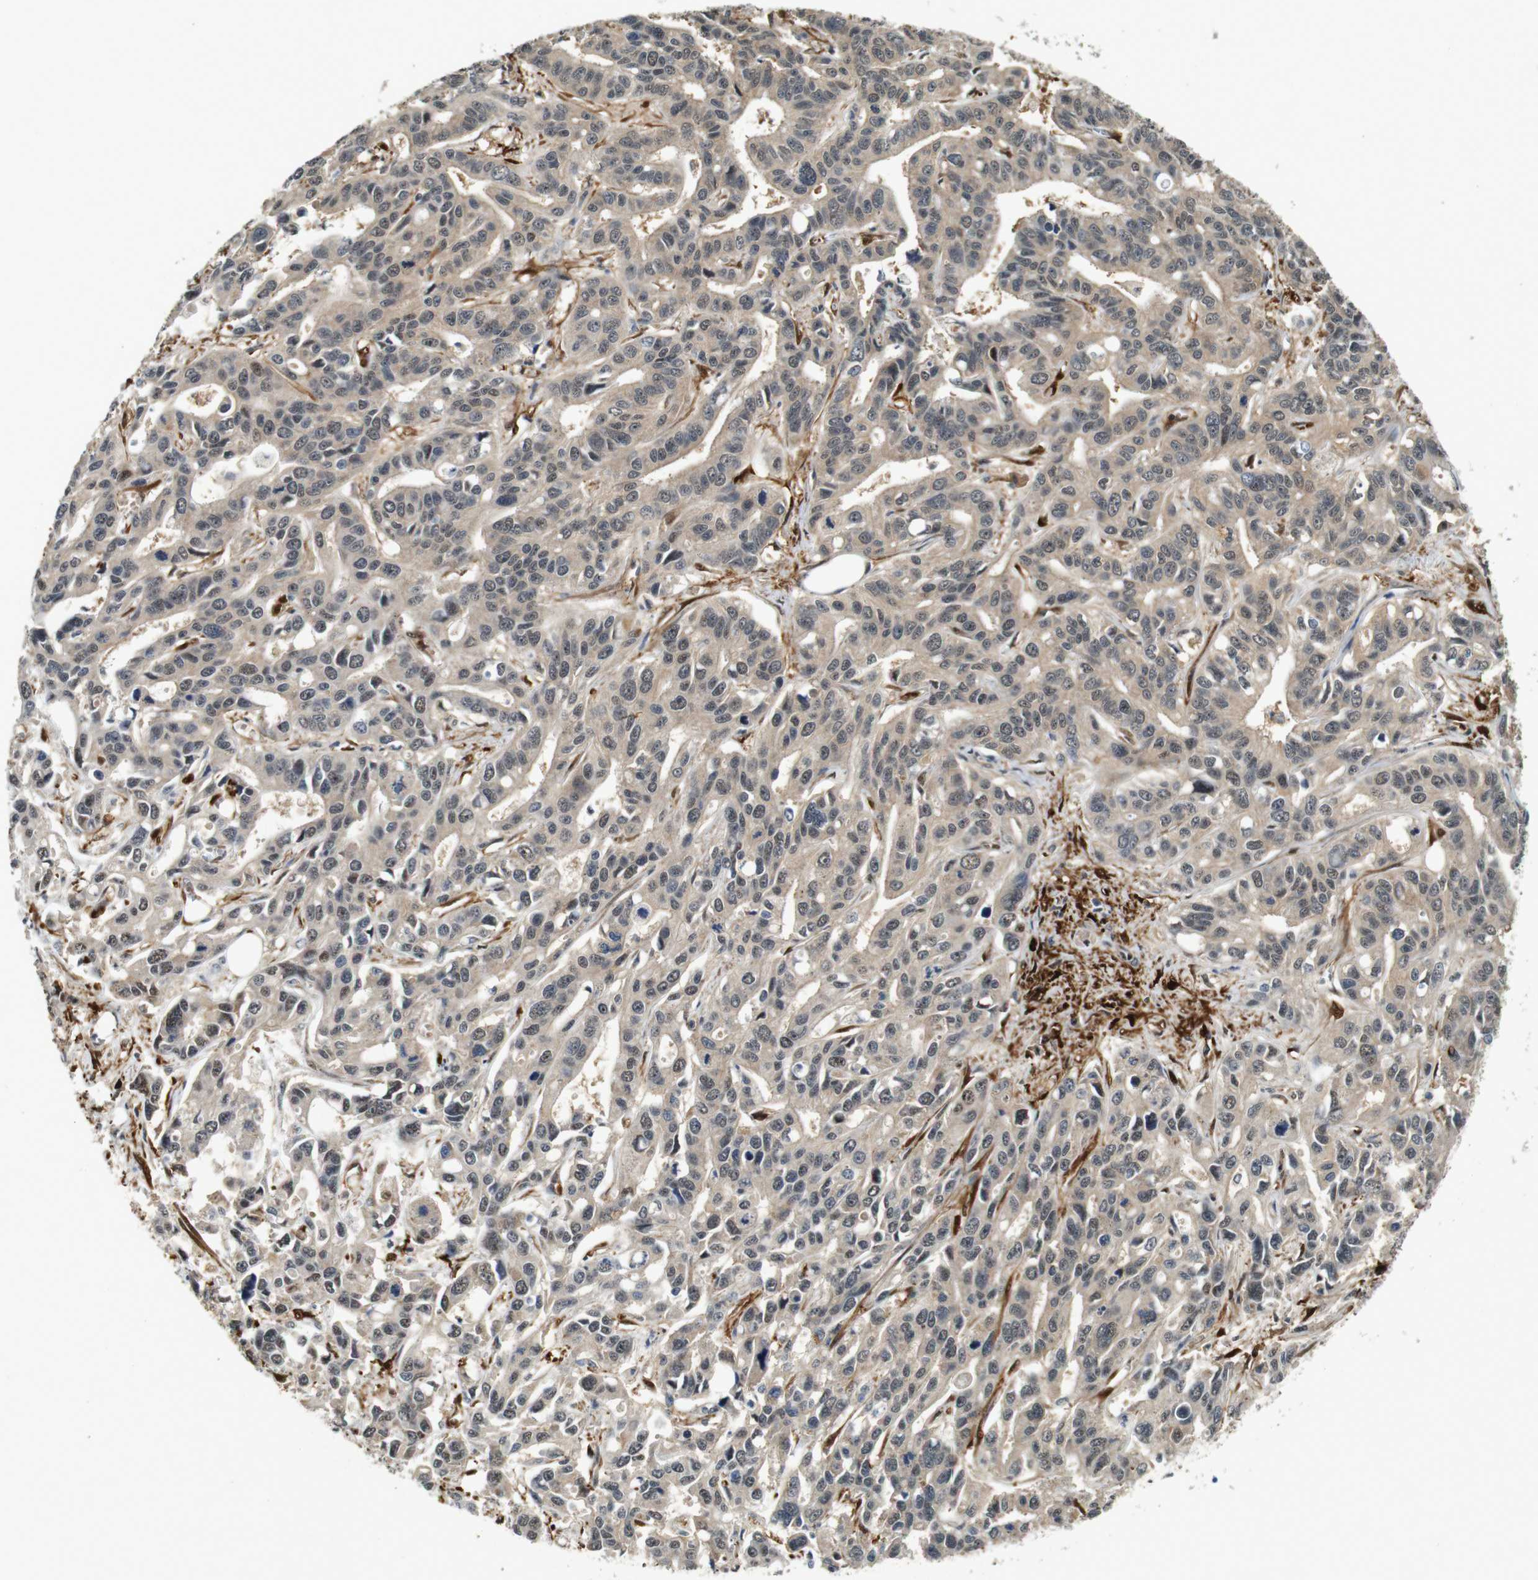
{"staining": {"intensity": "weak", "quantity": ">75%", "location": "cytoplasmic/membranous,nuclear"}, "tissue": "liver cancer", "cell_type": "Tumor cells", "image_type": "cancer", "snomed": [{"axis": "morphology", "description": "Cholangiocarcinoma"}, {"axis": "topography", "description": "Liver"}], "caption": "A micrograph of liver cancer (cholangiocarcinoma) stained for a protein demonstrates weak cytoplasmic/membranous and nuclear brown staining in tumor cells. Using DAB (3,3'-diaminobenzidine) (brown) and hematoxylin (blue) stains, captured at high magnification using brightfield microscopy.", "gene": "LXN", "patient": {"sex": "female", "age": 65}}